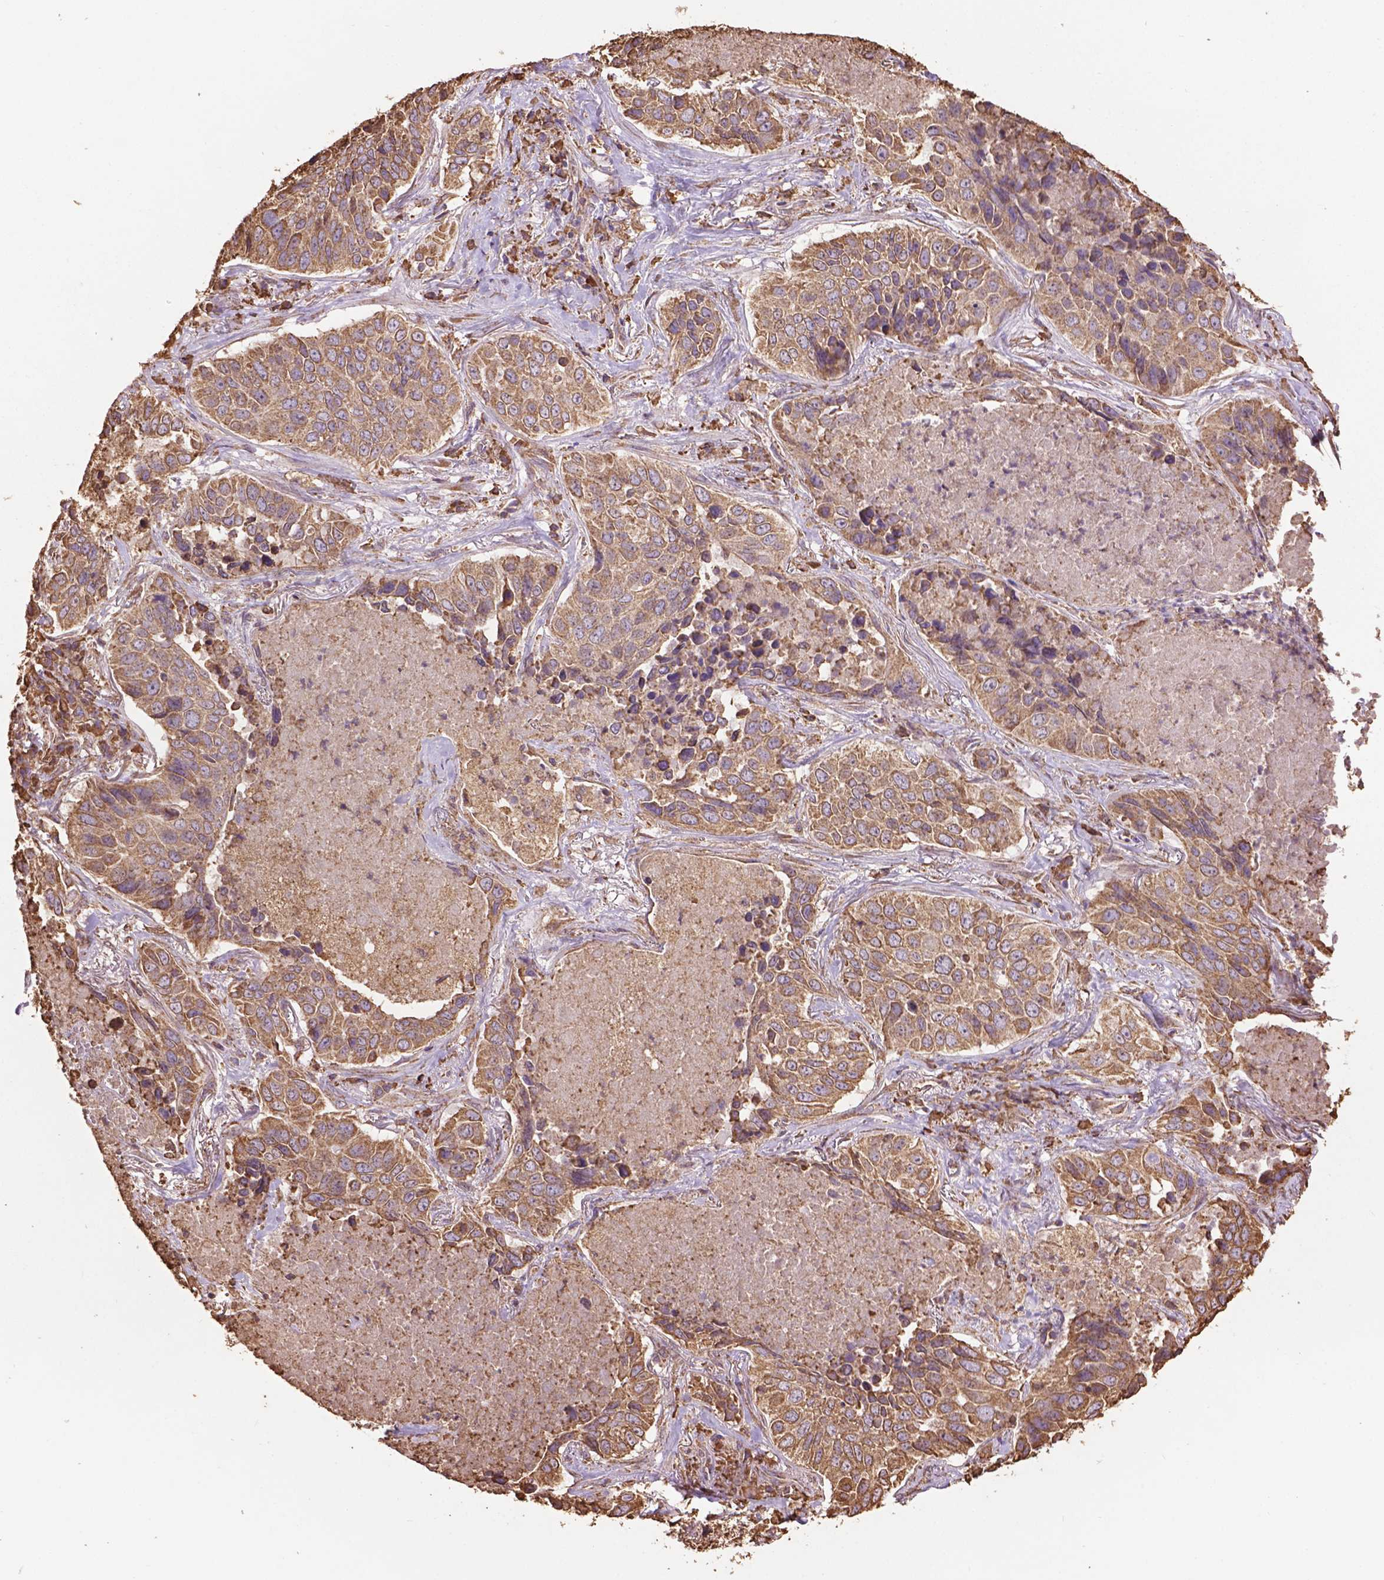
{"staining": {"intensity": "moderate", "quantity": ">75%", "location": "cytoplasmic/membranous"}, "tissue": "lung cancer", "cell_type": "Tumor cells", "image_type": "cancer", "snomed": [{"axis": "morphology", "description": "Normal tissue, NOS"}, {"axis": "morphology", "description": "Squamous cell carcinoma, NOS"}, {"axis": "topography", "description": "Bronchus"}, {"axis": "topography", "description": "Lung"}], "caption": "DAB immunohistochemical staining of human lung cancer (squamous cell carcinoma) displays moderate cytoplasmic/membranous protein staining in approximately >75% of tumor cells.", "gene": "PPP2R5E", "patient": {"sex": "male", "age": 64}}